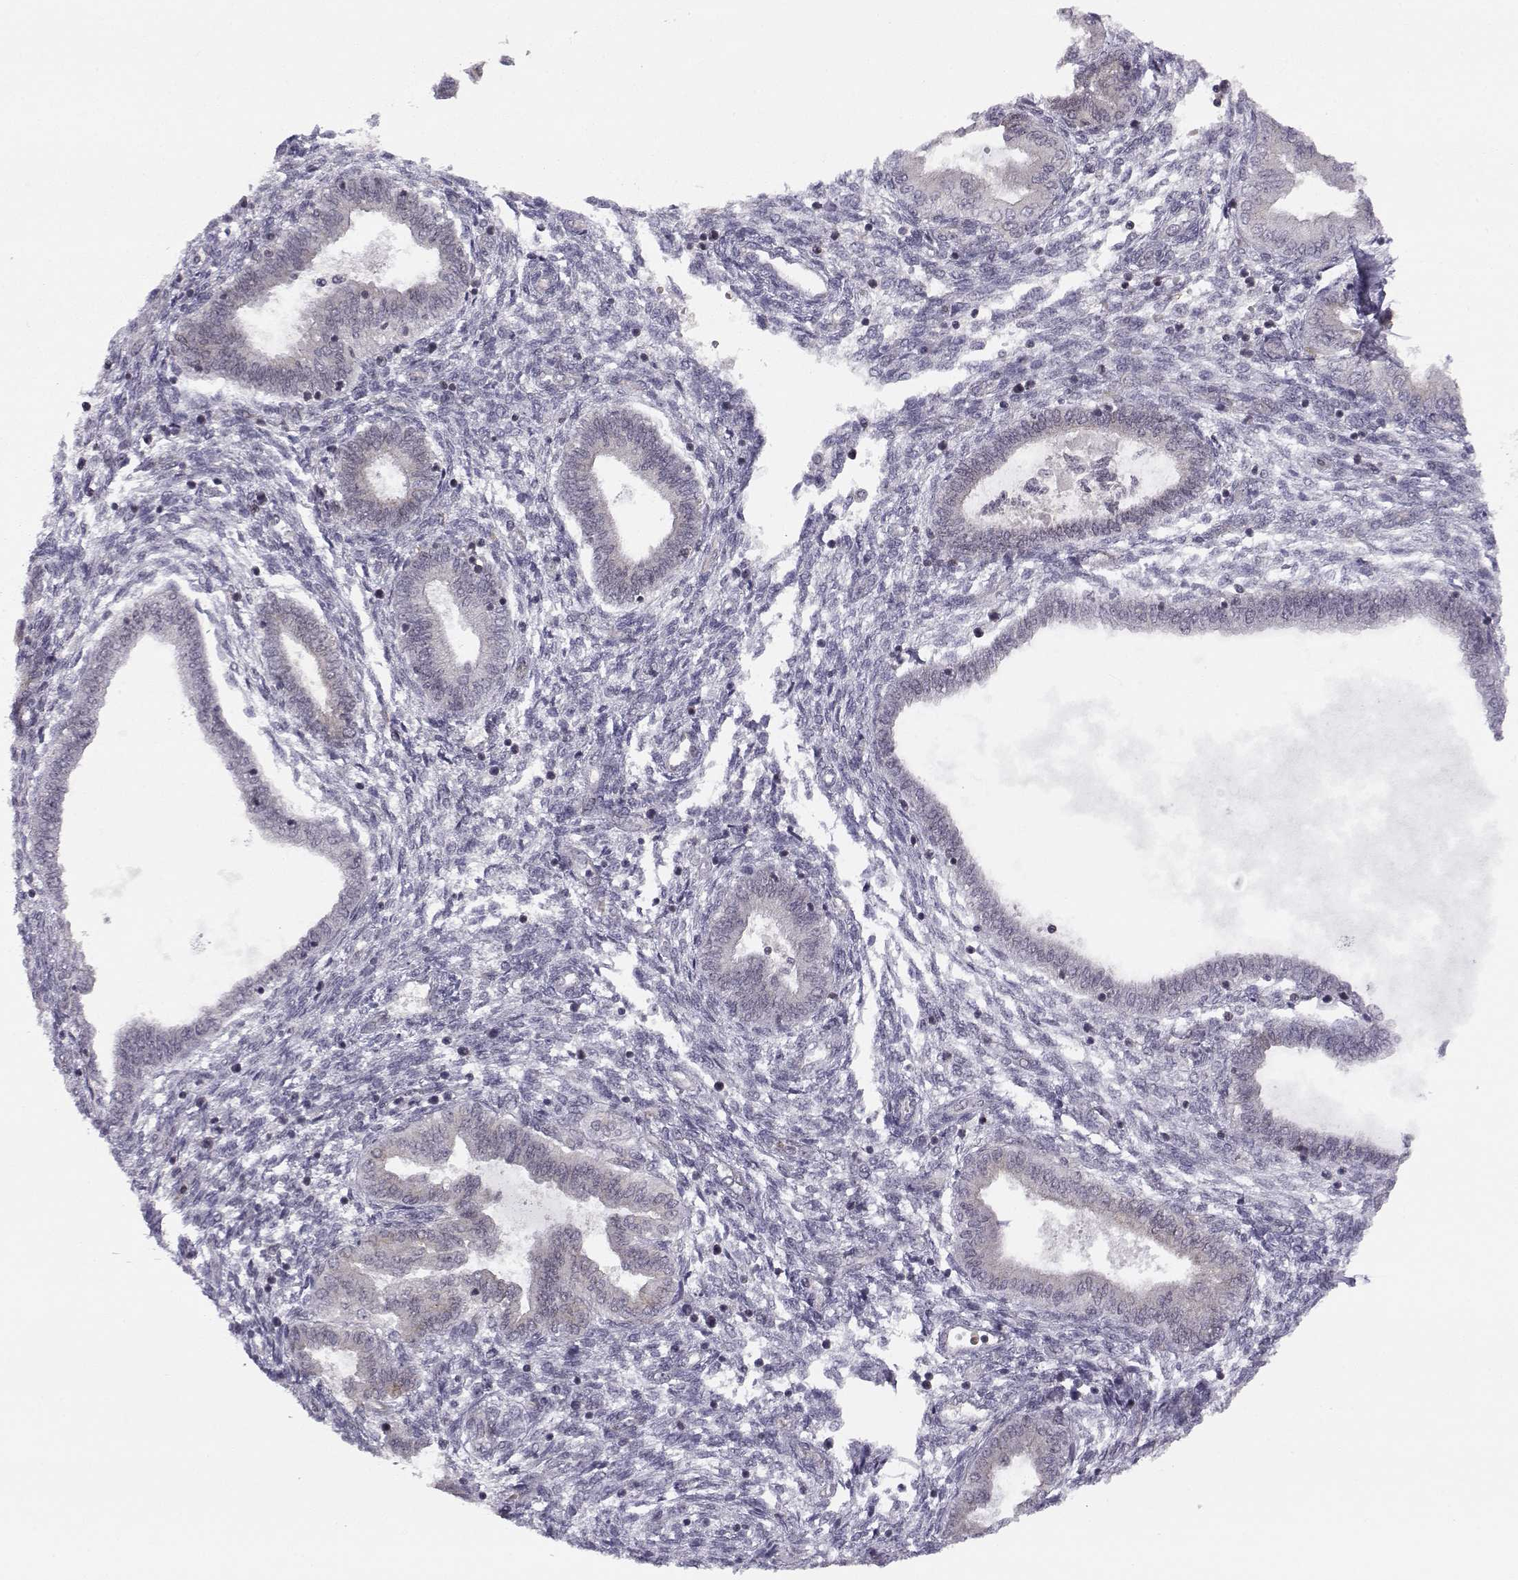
{"staining": {"intensity": "negative", "quantity": "none", "location": "none"}, "tissue": "endometrium", "cell_type": "Cells in endometrial stroma", "image_type": "normal", "snomed": [{"axis": "morphology", "description": "Normal tissue, NOS"}, {"axis": "topography", "description": "Endometrium"}], "caption": "High magnification brightfield microscopy of unremarkable endometrium stained with DAB (3,3'-diaminobenzidine) (brown) and counterstained with hematoxylin (blue): cells in endometrial stroma show no significant staining.", "gene": "KIF13B", "patient": {"sex": "female", "age": 42}}